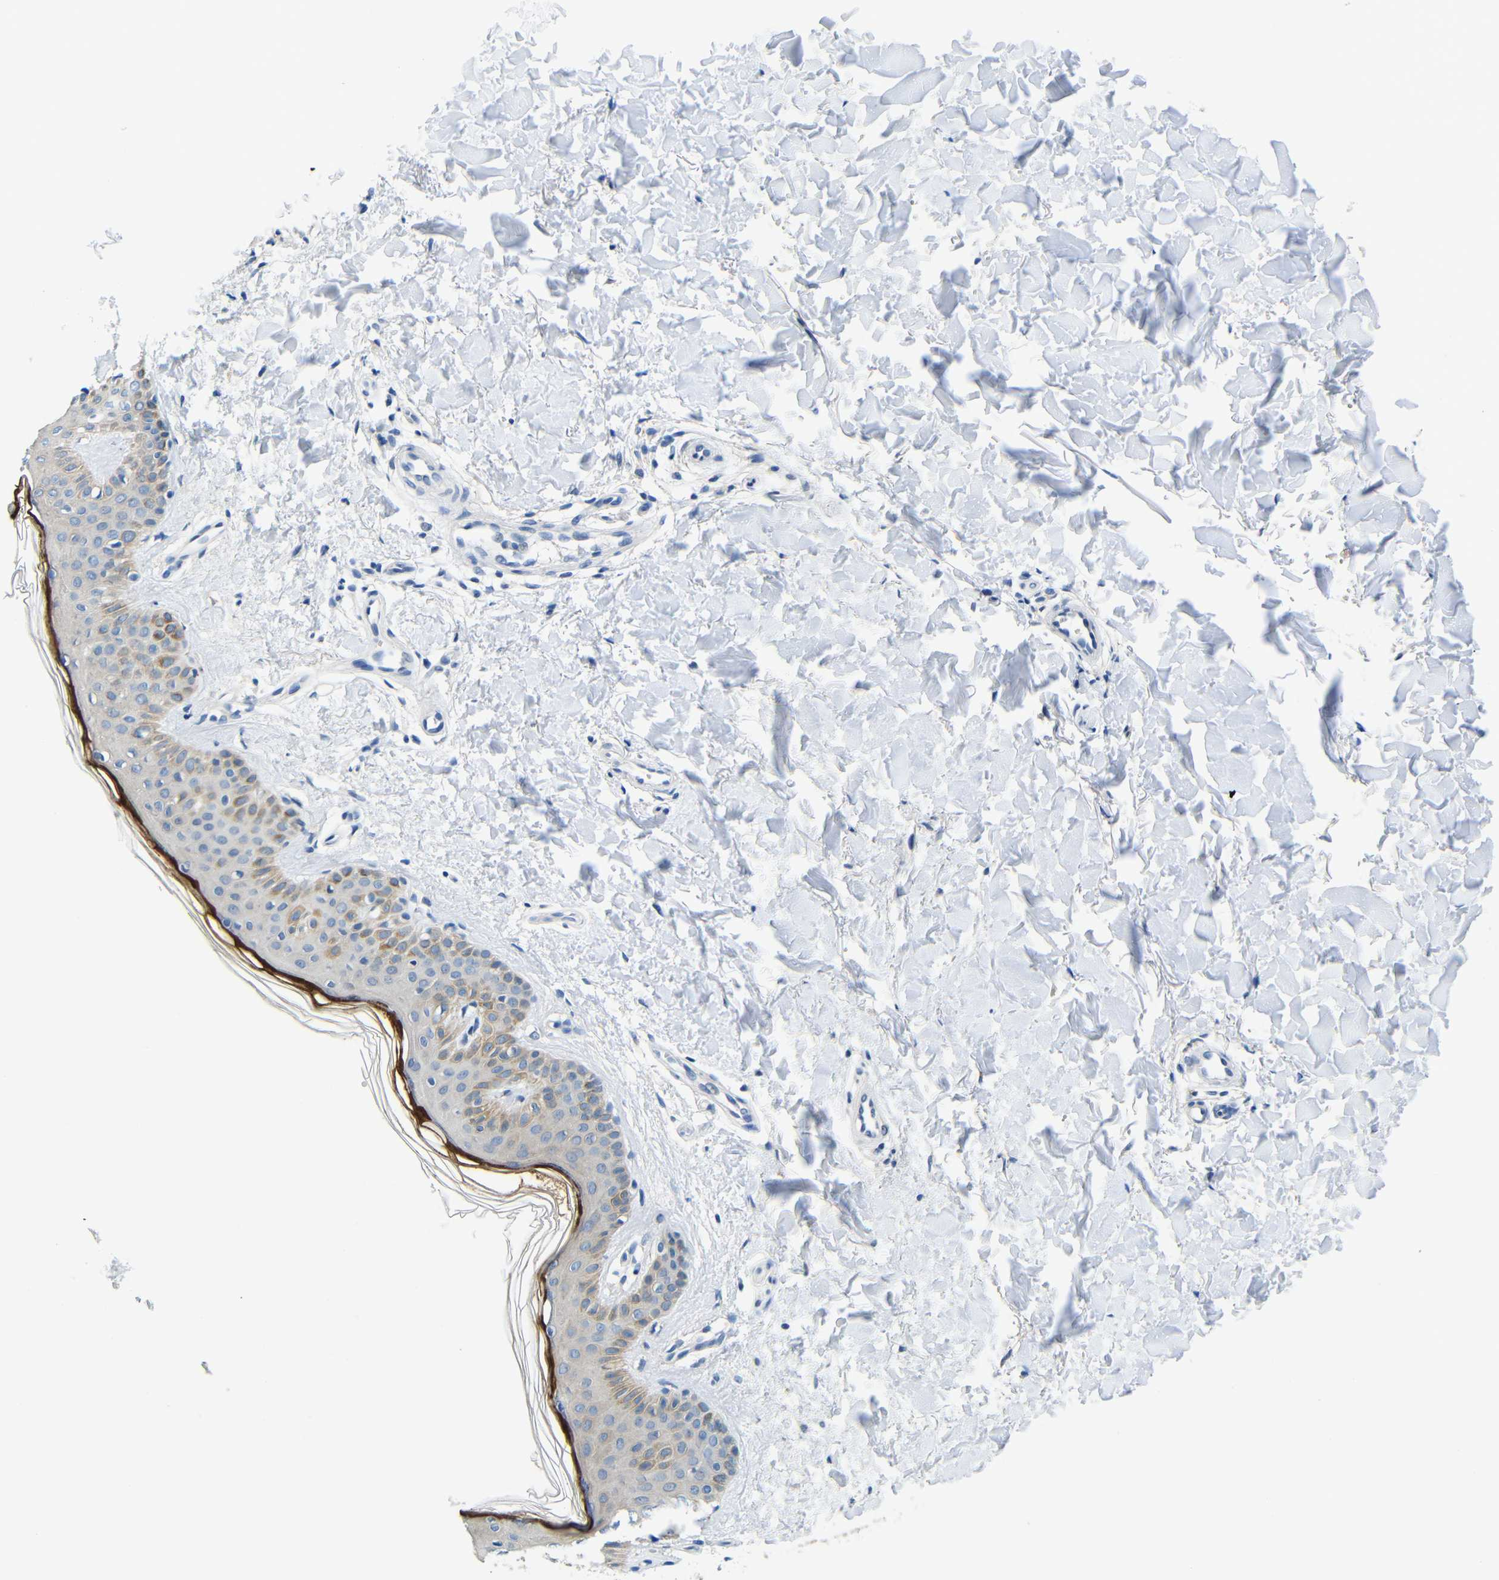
{"staining": {"intensity": "negative", "quantity": "none", "location": "none"}, "tissue": "skin", "cell_type": "Fibroblasts", "image_type": "normal", "snomed": [{"axis": "morphology", "description": "Normal tissue, NOS"}, {"axis": "topography", "description": "Skin"}], "caption": "DAB immunohistochemical staining of unremarkable human skin shows no significant expression in fibroblasts.", "gene": "NEGR1", "patient": {"sex": "male", "age": 67}}